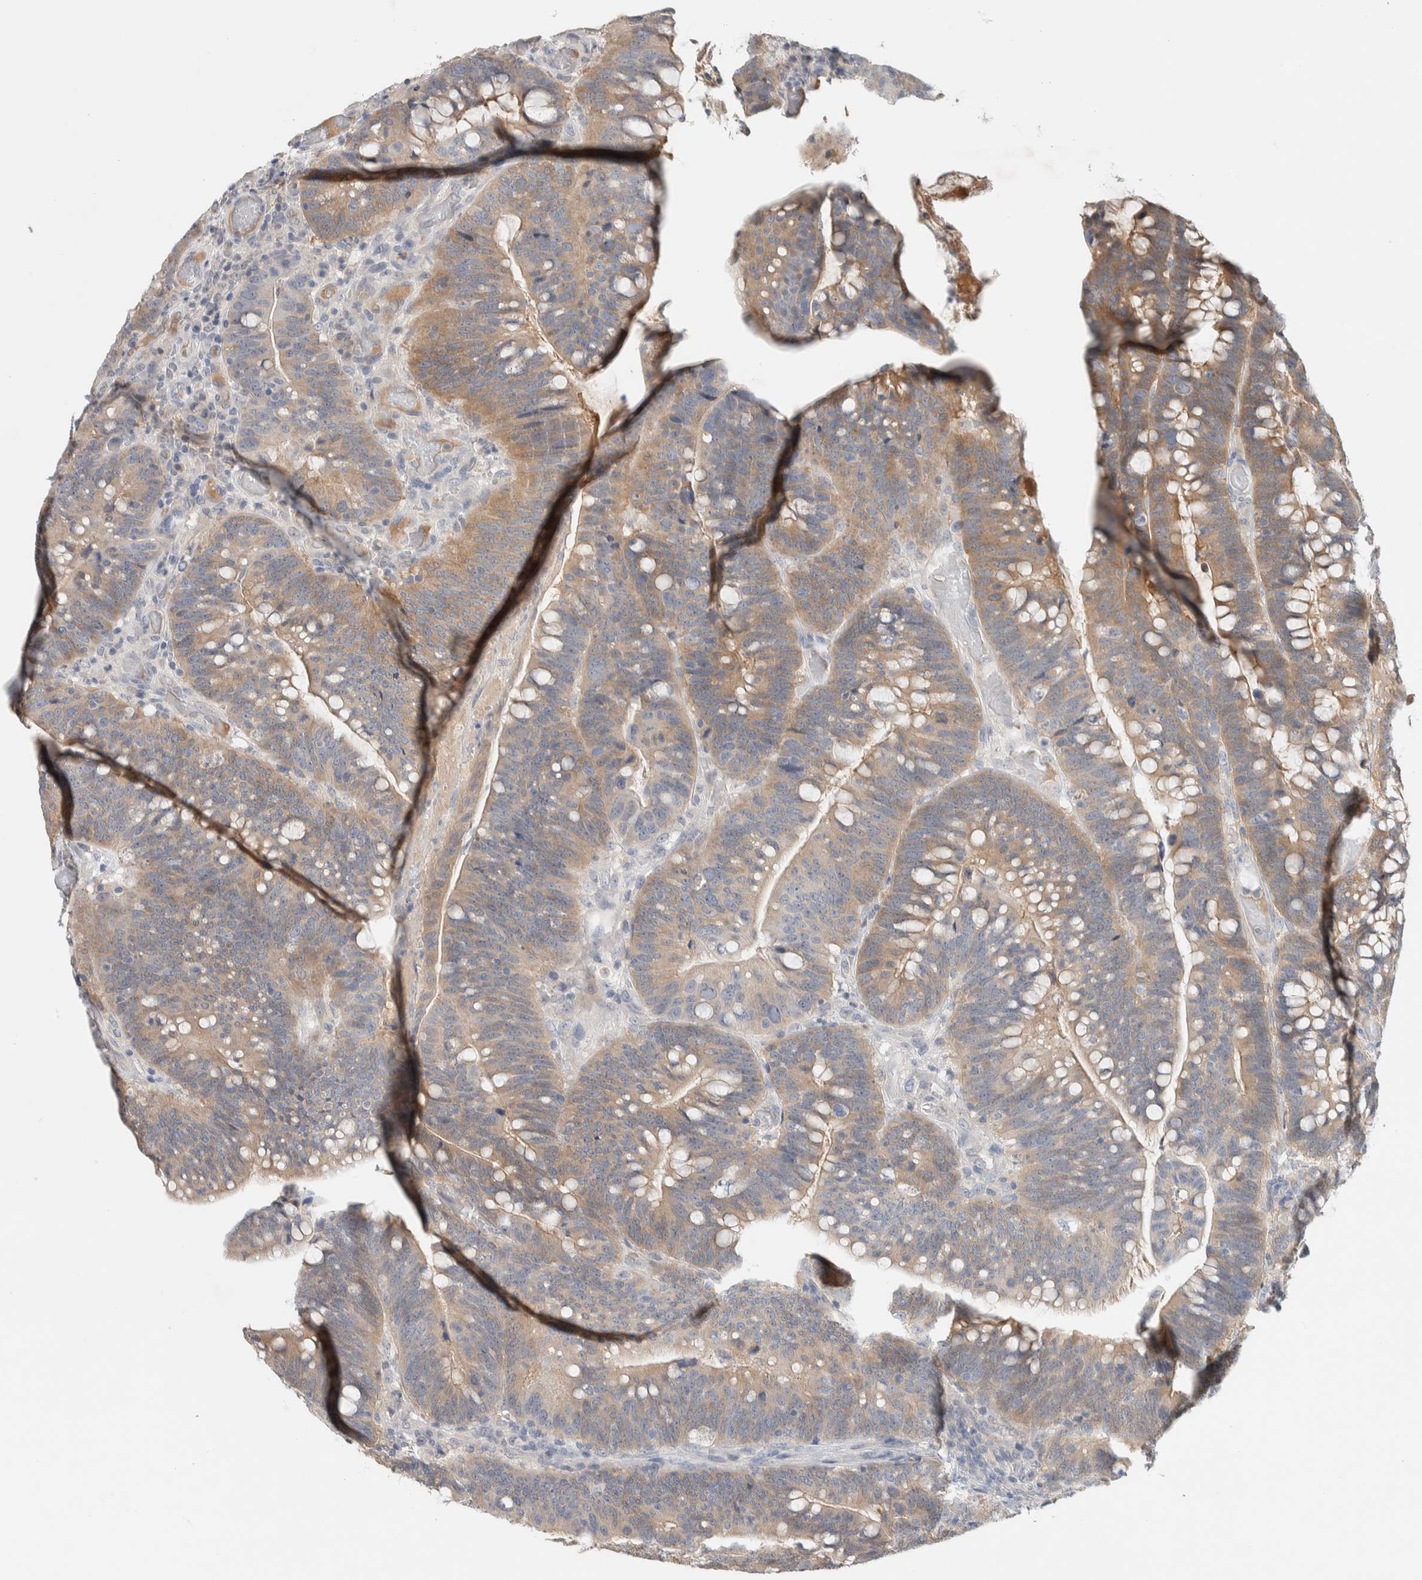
{"staining": {"intensity": "moderate", "quantity": "25%-75%", "location": "cytoplasmic/membranous"}, "tissue": "colorectal cancer", "cell_type": "Tumor cells", "image_type": "cancer", "snomed": [{"axis": "morphology", "description": "Normal tissue, NOS"}, {"axis": "morphology", "description": "Adenocarcinoma, NOS"}, {"axis": "topography", "description": "Colon"}], "caption": "Adenocarcinoma (colorectal) was stained to show a protein in brown. There is medium levels of moderate cytoplasmic/membranous expression in about 25%-75% of tumor cells.", "gene": "DEPTOR", "patient": {"sex": "female", "age": 66}}